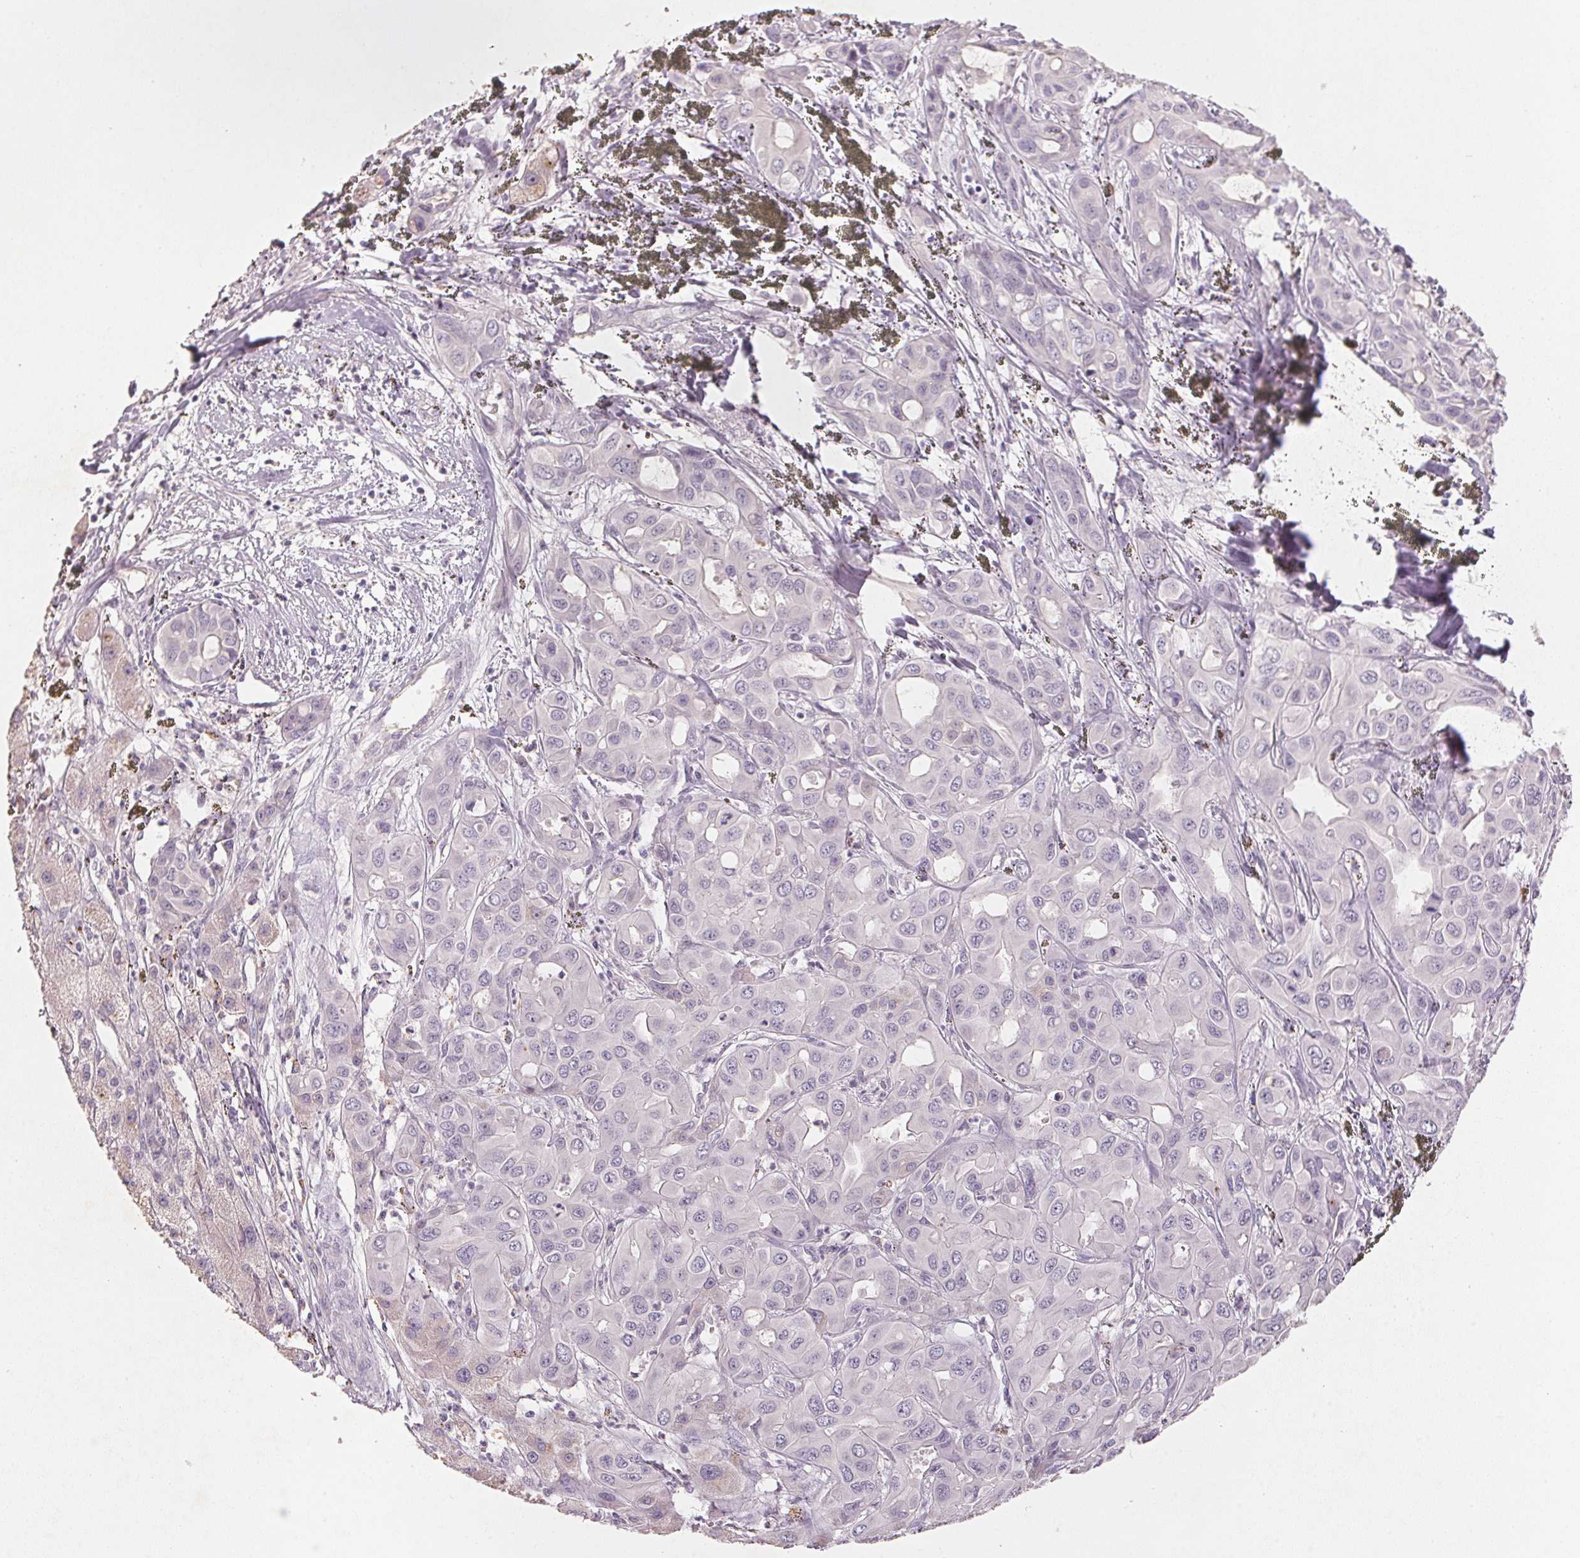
{"staining": {"intensity": "negative", "quantity": "none", "location": "none"}, "tissue": "liver cancer", "cell_type": "Tumor cells", "image_type": "cancer", "snomed": [{"axis": "morphology", "description": "Cholangiocarcinoma"}, {"axis": "topography", "description": "Liver"}], "caption": "This is a histopathology image of IHC staining of cholangiocarcinoma (liver), which shows no staining in tumor cells.", "gene": "CXCL5", "patient": {"sex": "female", "age": 60}}